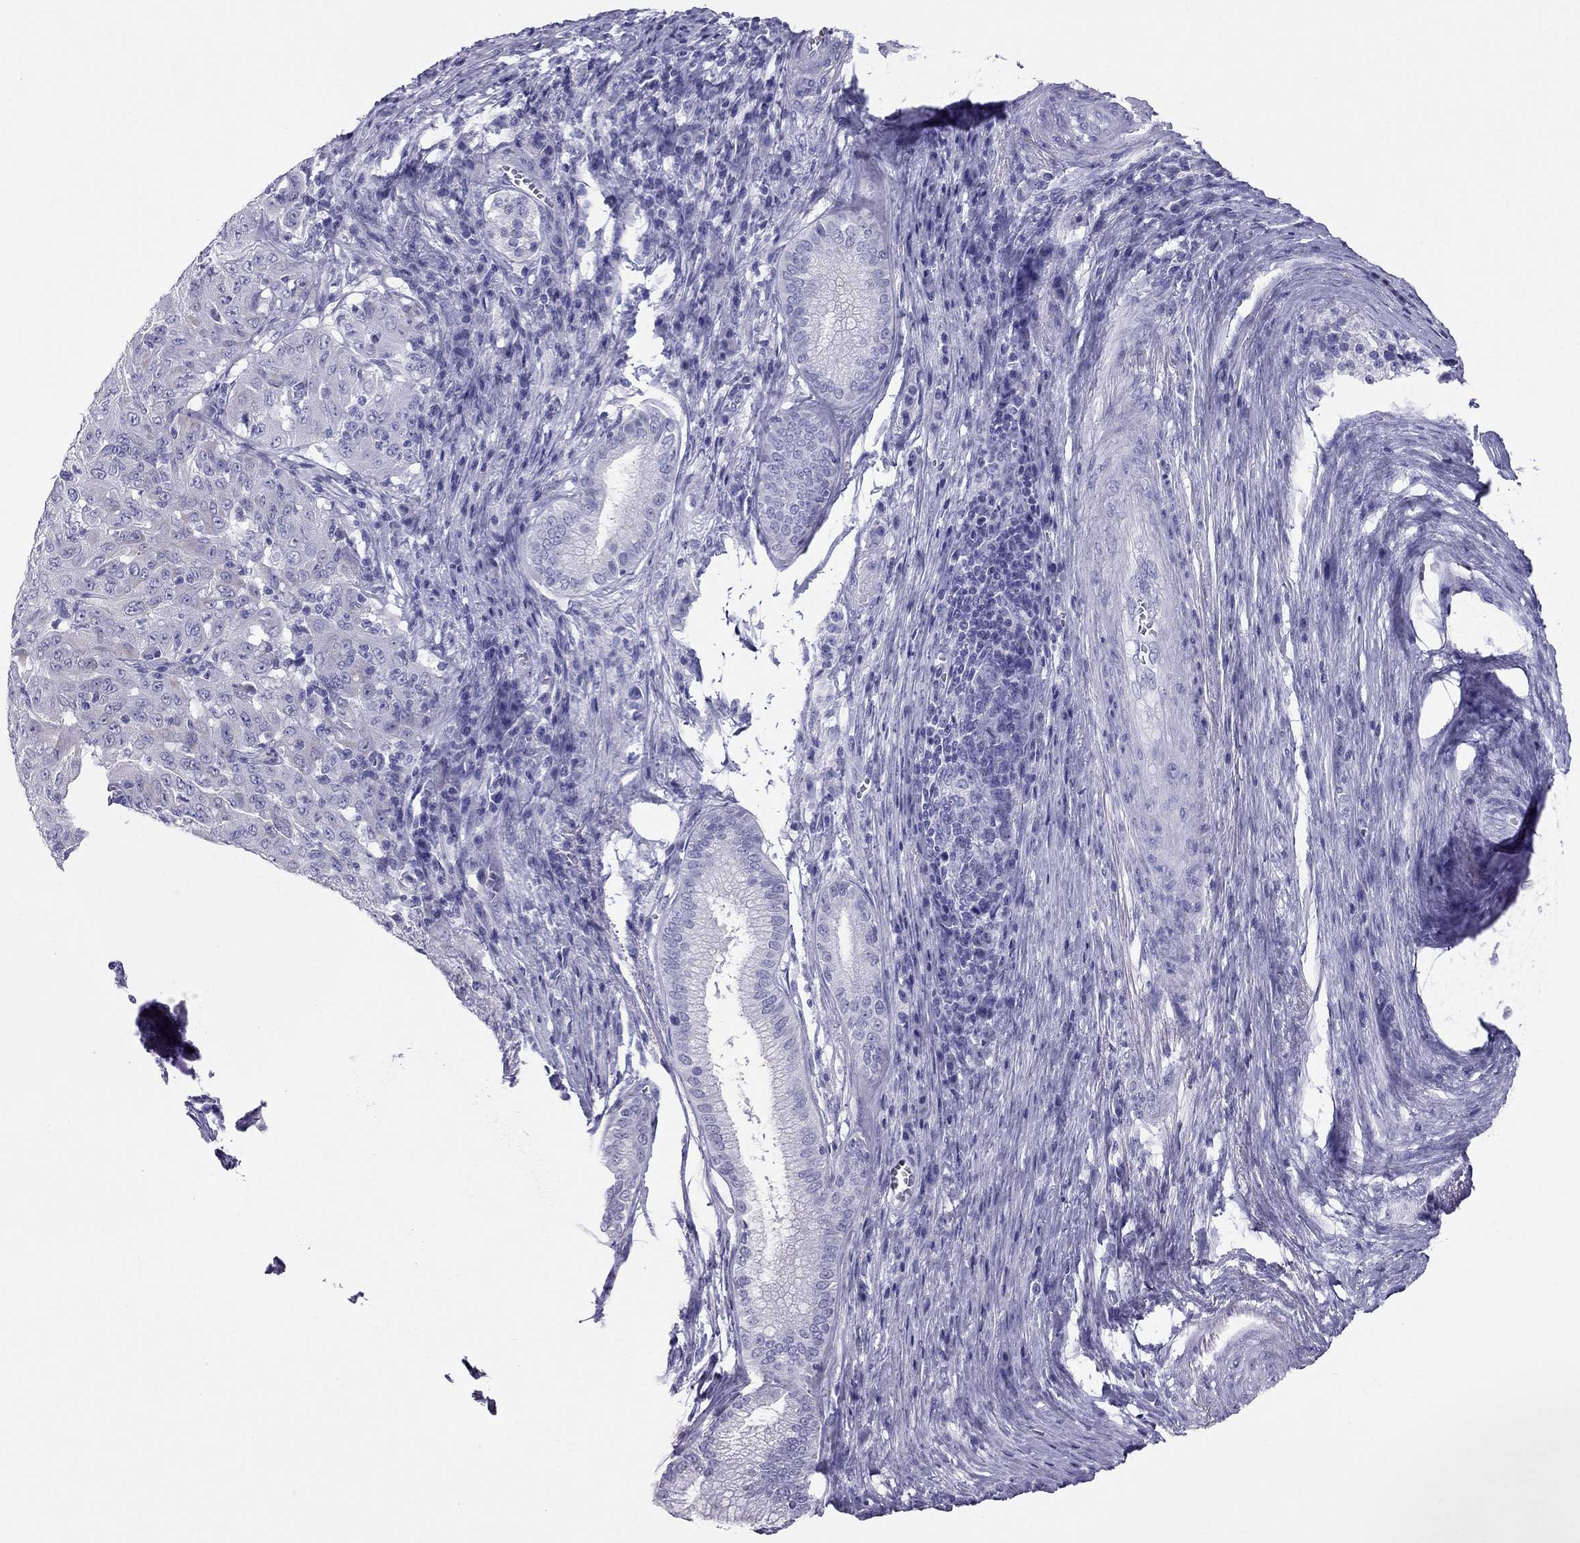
{"staining": {"intensity": "negative", "quantity": "none", "location": "none"}, "tissue": "pancreatic cancer", "cell_type": "Tumor cells", "image_type": "cancer", "snomed": [{"axis": "morphology", "description": "Adenocarcinoma, NOS"}, {"axis": "topography", "description": "Pancreas"}], "caption": "Immunohistochemistry (IHC) of adenocarcinoma (pancreatic) shows no positivity in tumor cells. (Stains: DAB immunohistochemistry (IHC) with hematoxylin counter stain, Microscopy: brightfield microscopy at high magnification).", "gene": "TRPM3", "patient": {"sex": "male", "age": 63}}